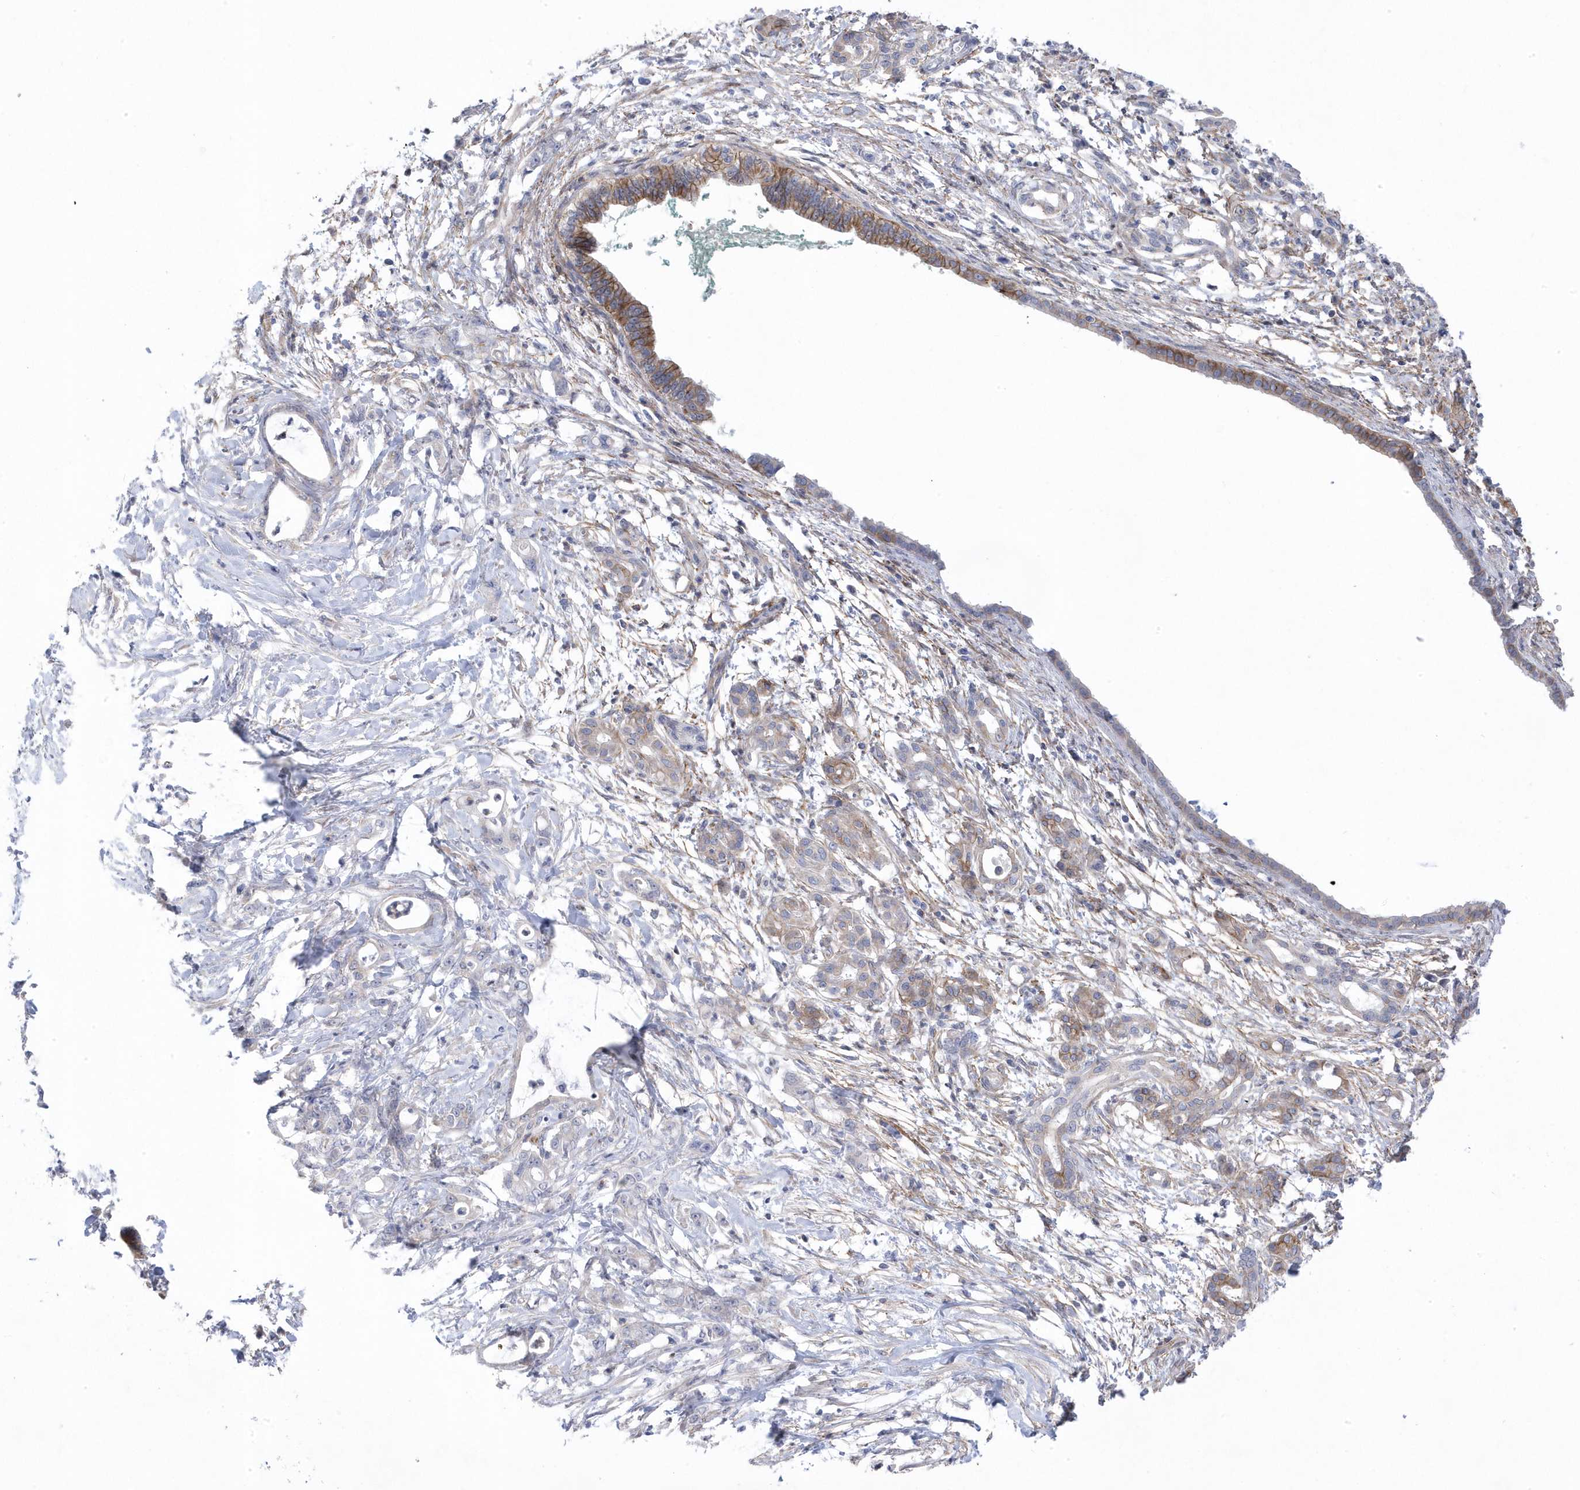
{"staining": {"intensity": "negative", "quantity": "none", "location": "none"}, "tissue": "pancreatic cancer", "cell_type": "Tumor cells", "image_type": "cancer", "snomed": [{"axis": "morphology", "description": "Adenocarcinoma, NOS"}, {"axis": "topography", "description": "Pancreas"}], "caption": "Immunohistochemical staining of adenocarcinoma (pancreatic) demonstrates no significant expression in tumor cells.", "gene": "ANAPC1", "patient": {"sex": "female", "age": 55}}